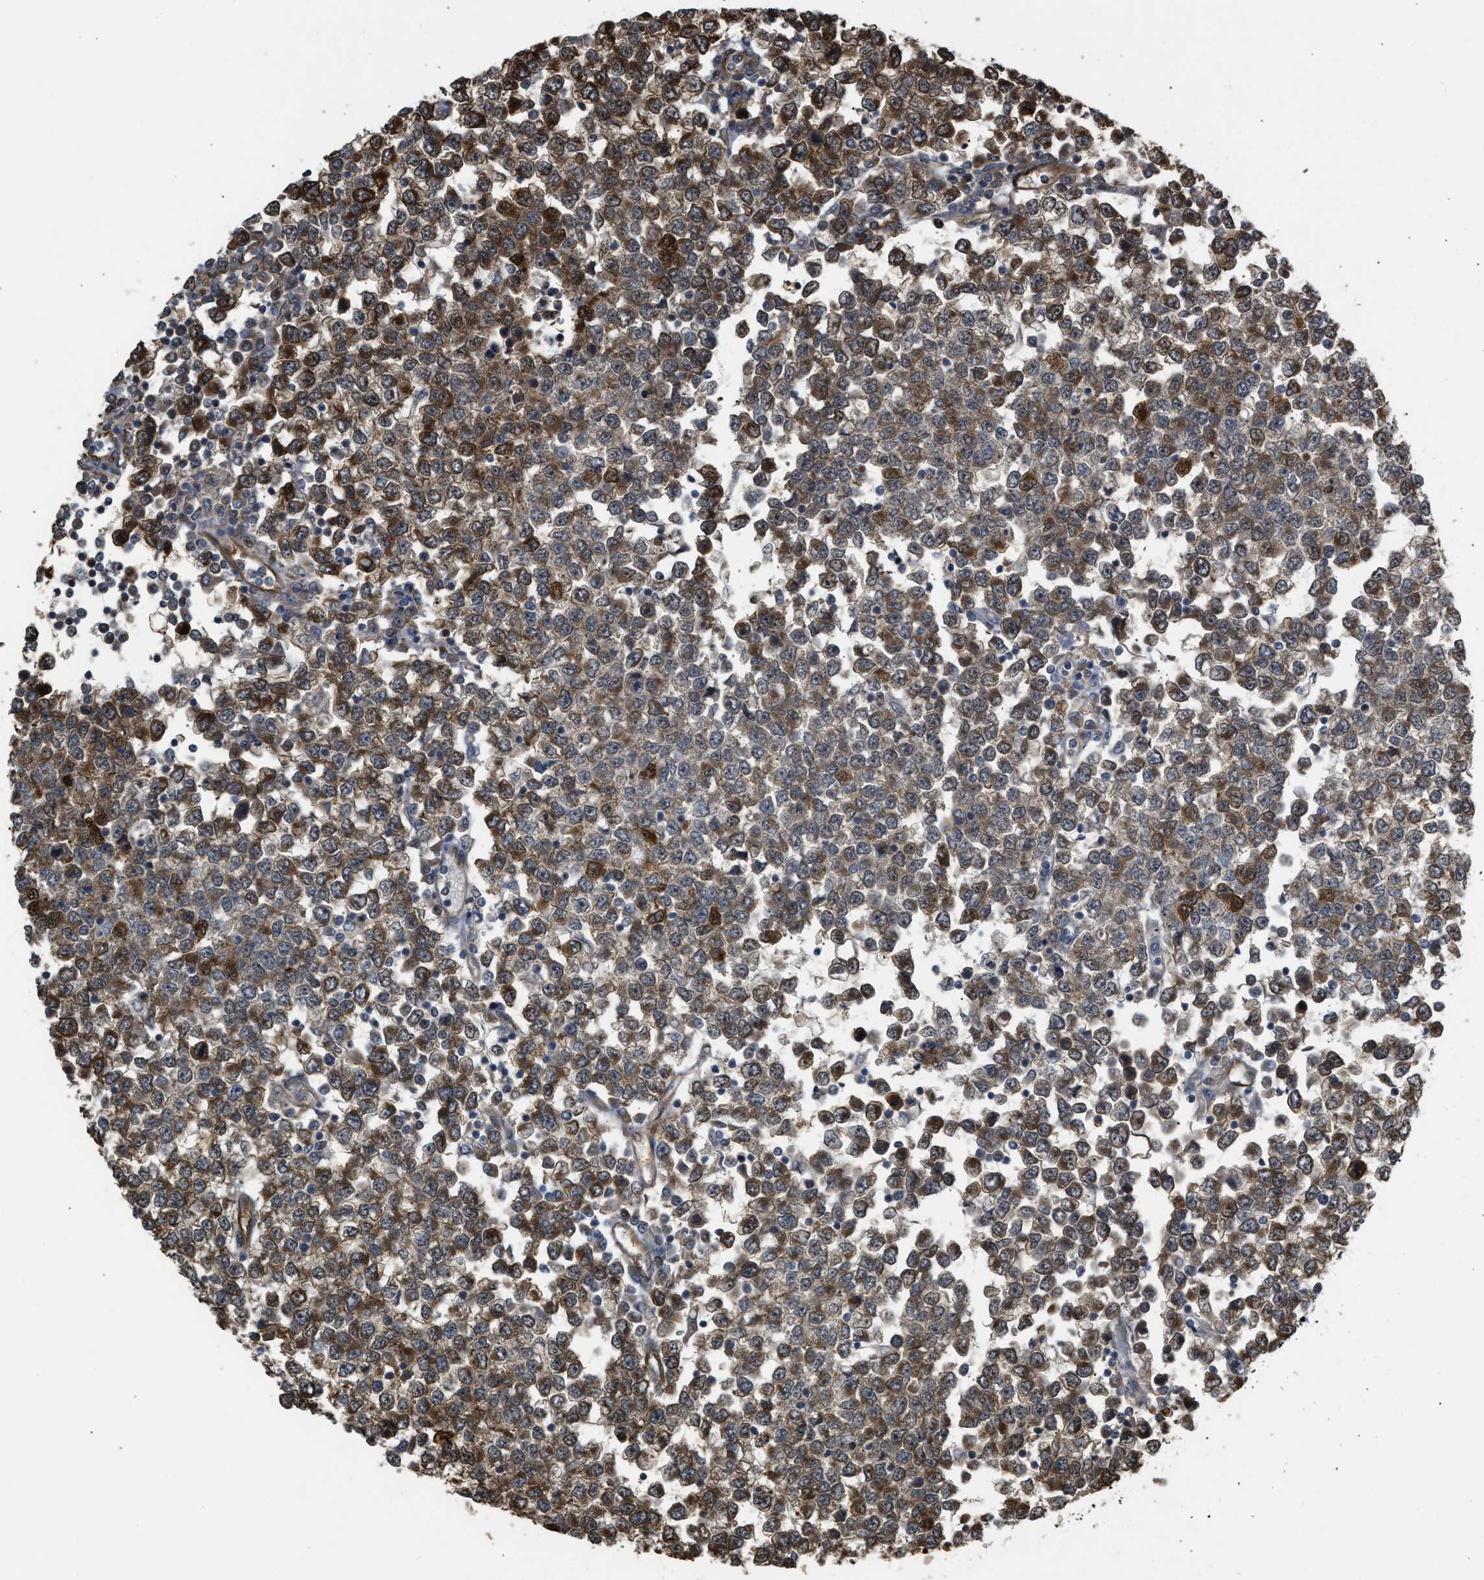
{"staining": {"intensity": "moderate", "quantity": ">75%", "location": "cytoplasmic/membranous"}, "tissue": "testis cancer", "cell_type": "Tumor cells", "image_type": "cancer", "snomed": [{"axis": "morphology", "description": "Seminoma, NOS"}, {"axis": "topography", "description": "Testis"}], "caption": "Protein staining displays moderate cytoplasmic/membranous expression in approximately >75% of tumor cells in testis cancer (seminoma).", "gene": "BAG3", "patient": {"sex": "male", "age": 65}}